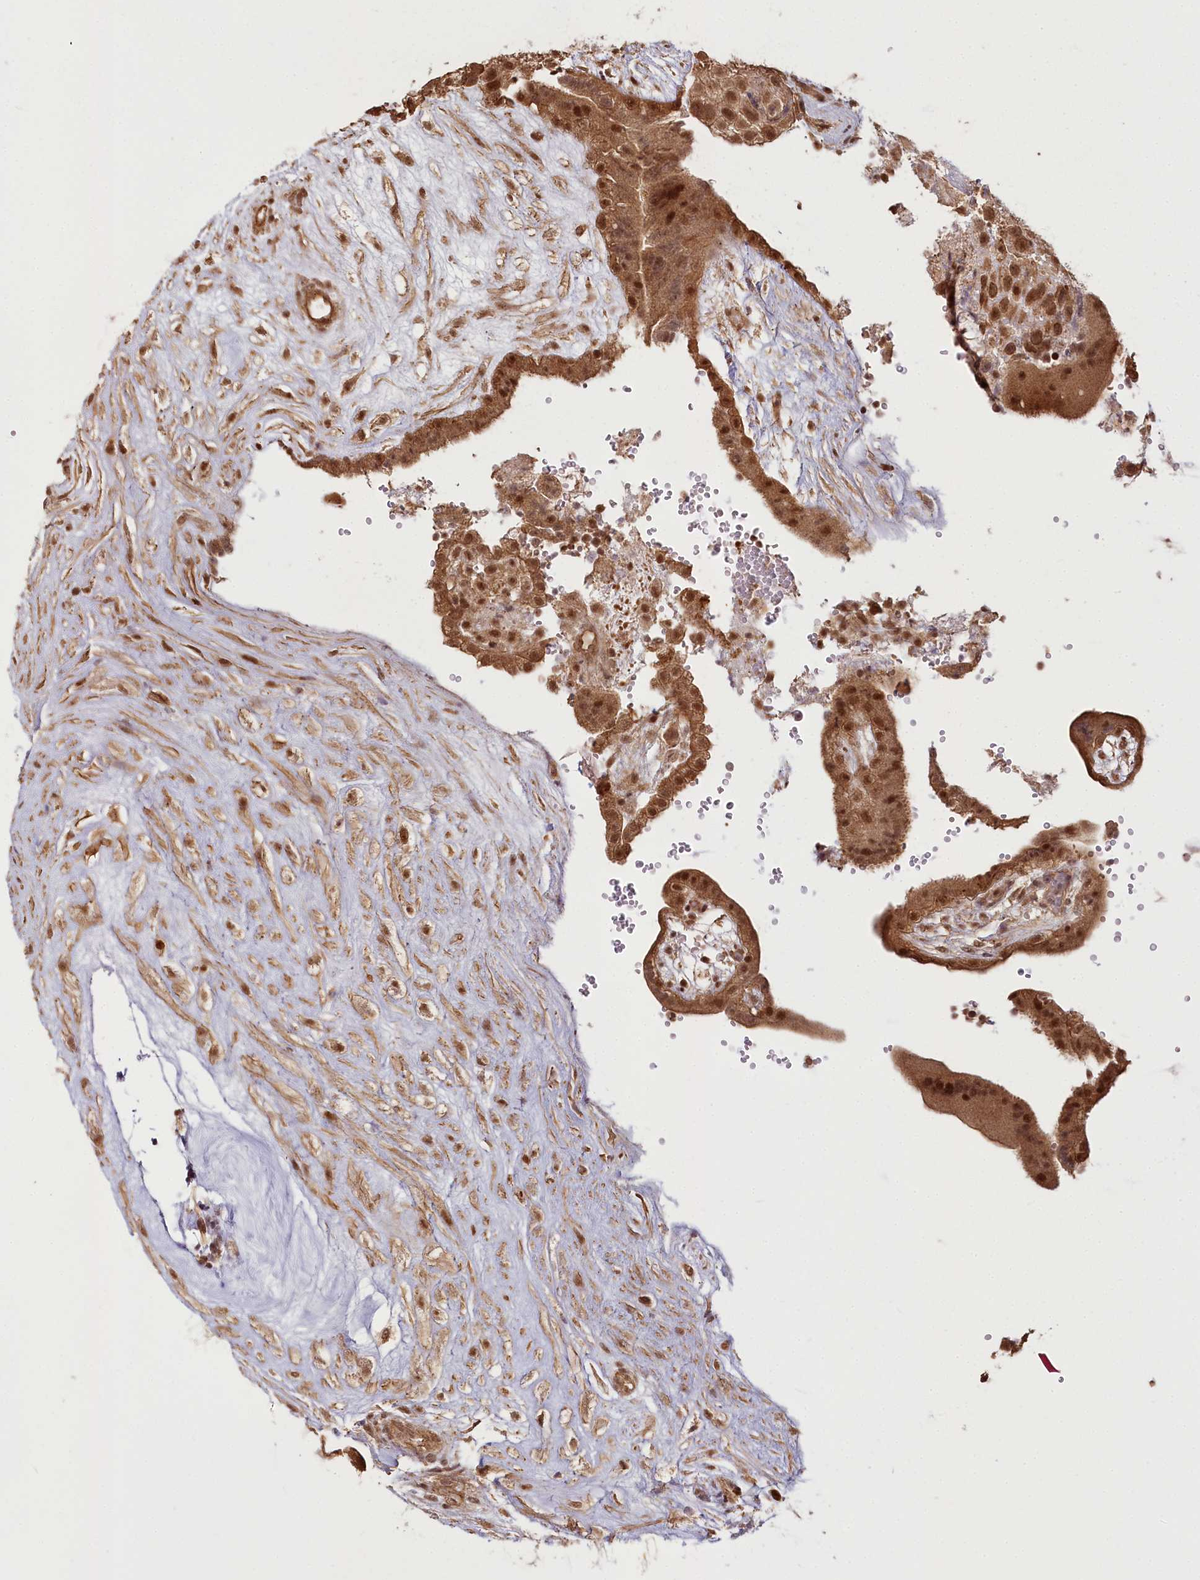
{"staining": {"intensity": "strong", "quantity": ">75%", "location": "cytoplasmic/membranous,nuclear"}, "tissue": "placenta", "cell_type": "Trophoblastic cells", "image_type": "normal", "snomed": [{"axis": "morphology", "description": "Normal tissue, NOS"}, {"axis": "topography", "description": "Placenta"}], "caption": "Protein staining by immunohistochemistry exhibits strong cytoplasmic/membranous,nuclear positivity in approximately >75% of trophoblastic cells in unremarkable placenta. (brown staining indicates protein expression, while blue staining denotes nuclei).", "gene": "R3HDM2", "patient": {"sex": "female", "age": 18}}